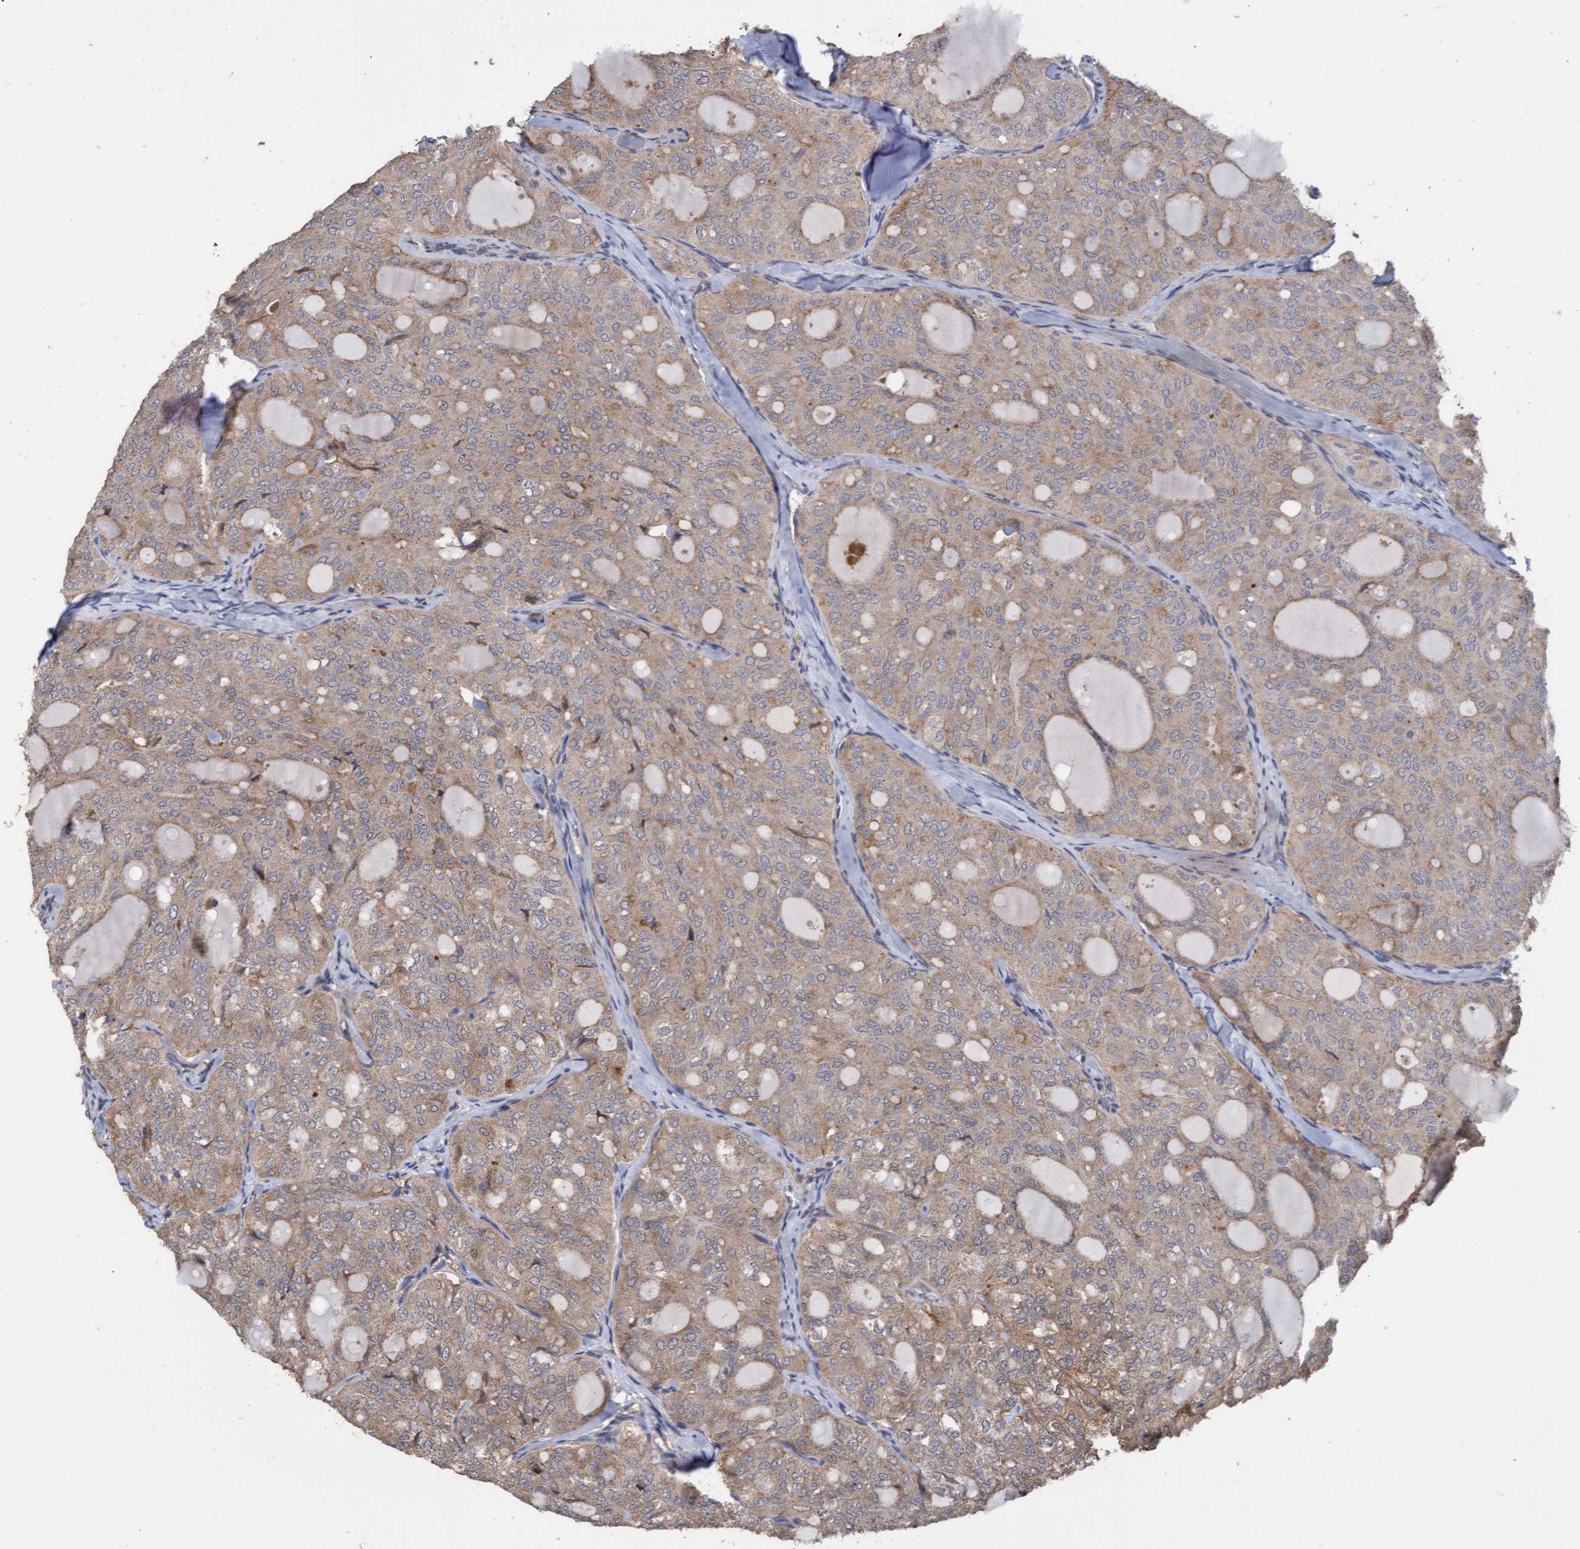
{"staining": {"intensity": "weak", "quantity": ">75%", "location": "cytoplasmic/membranous"}, "tissue": "thyroid cancer", "cell_type": "Tumor cells", "image_type": "cancer", "snomed": [{"axis": "morphology", "description": "Follicular adenoma carcinoma, NOS"}, {"axis": "topography", "description": "Thyroid gland"}], "caption": "Brown immunohistochemical staining in human thyroid cancer displays weak cytoplasmic/membranous expression in approximately >75% of tumor cells.", "gene": "ITFG1", "patient": {"sex": "male", "age": 75}}